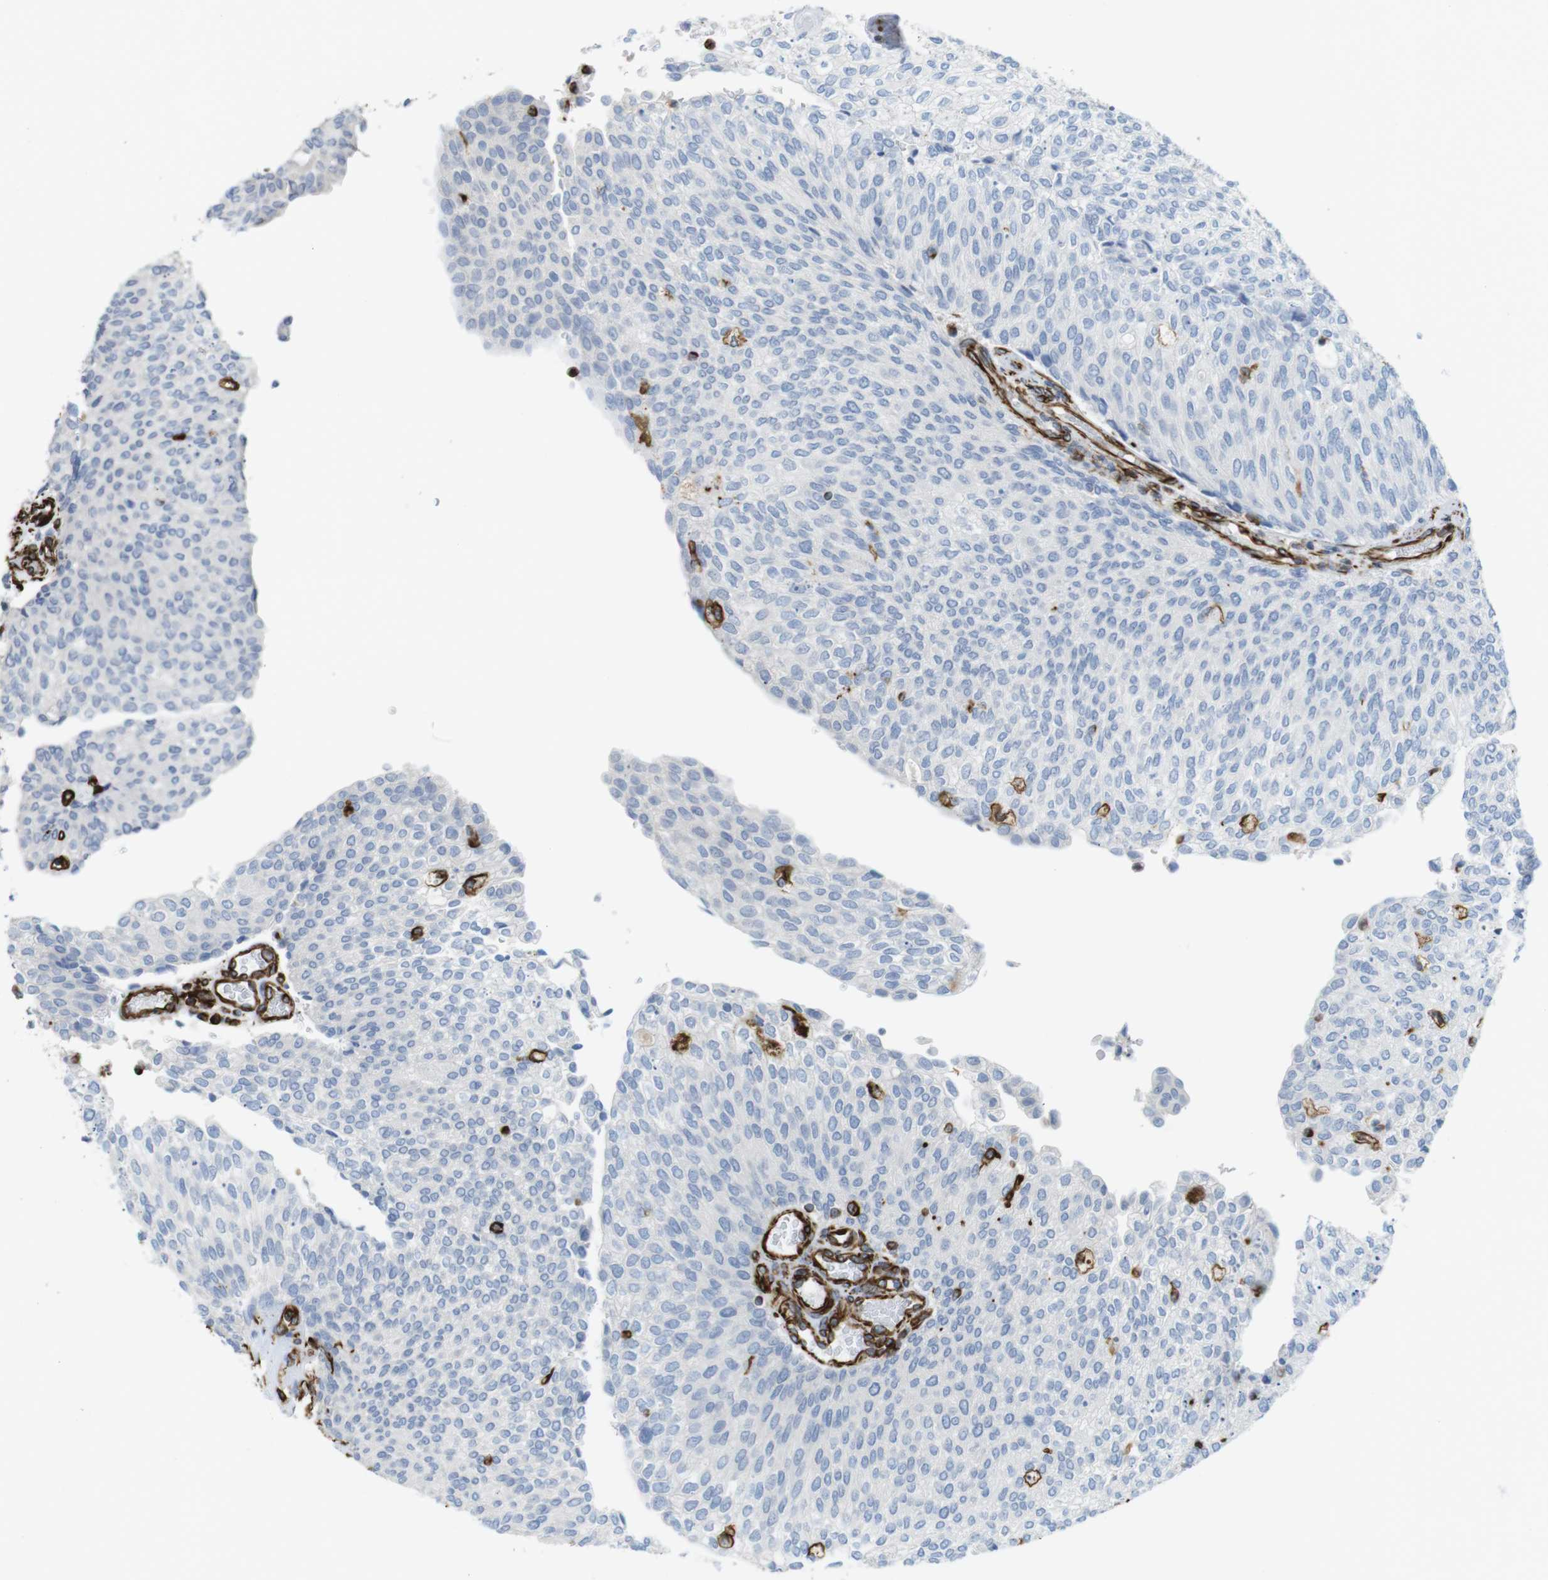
{"staining": {"intensity": "negative", "quantity": "none", "location": "none"}, "tissue": "urothelial cancer", "cell_type": "Tumor cells", "image_type": "cancer", "snomed": [{"axis": "morphology", "description": "Urothelial carcinoma, Low grade"}, {"axis": "topography", "description": "Urinary bladder"}], "caption": "Tumor cells show no significant protein expression in low-grade urothelial carcinoma.", "gene": "RALGPS1", "patient": {"sex": "female", "age": 79}}